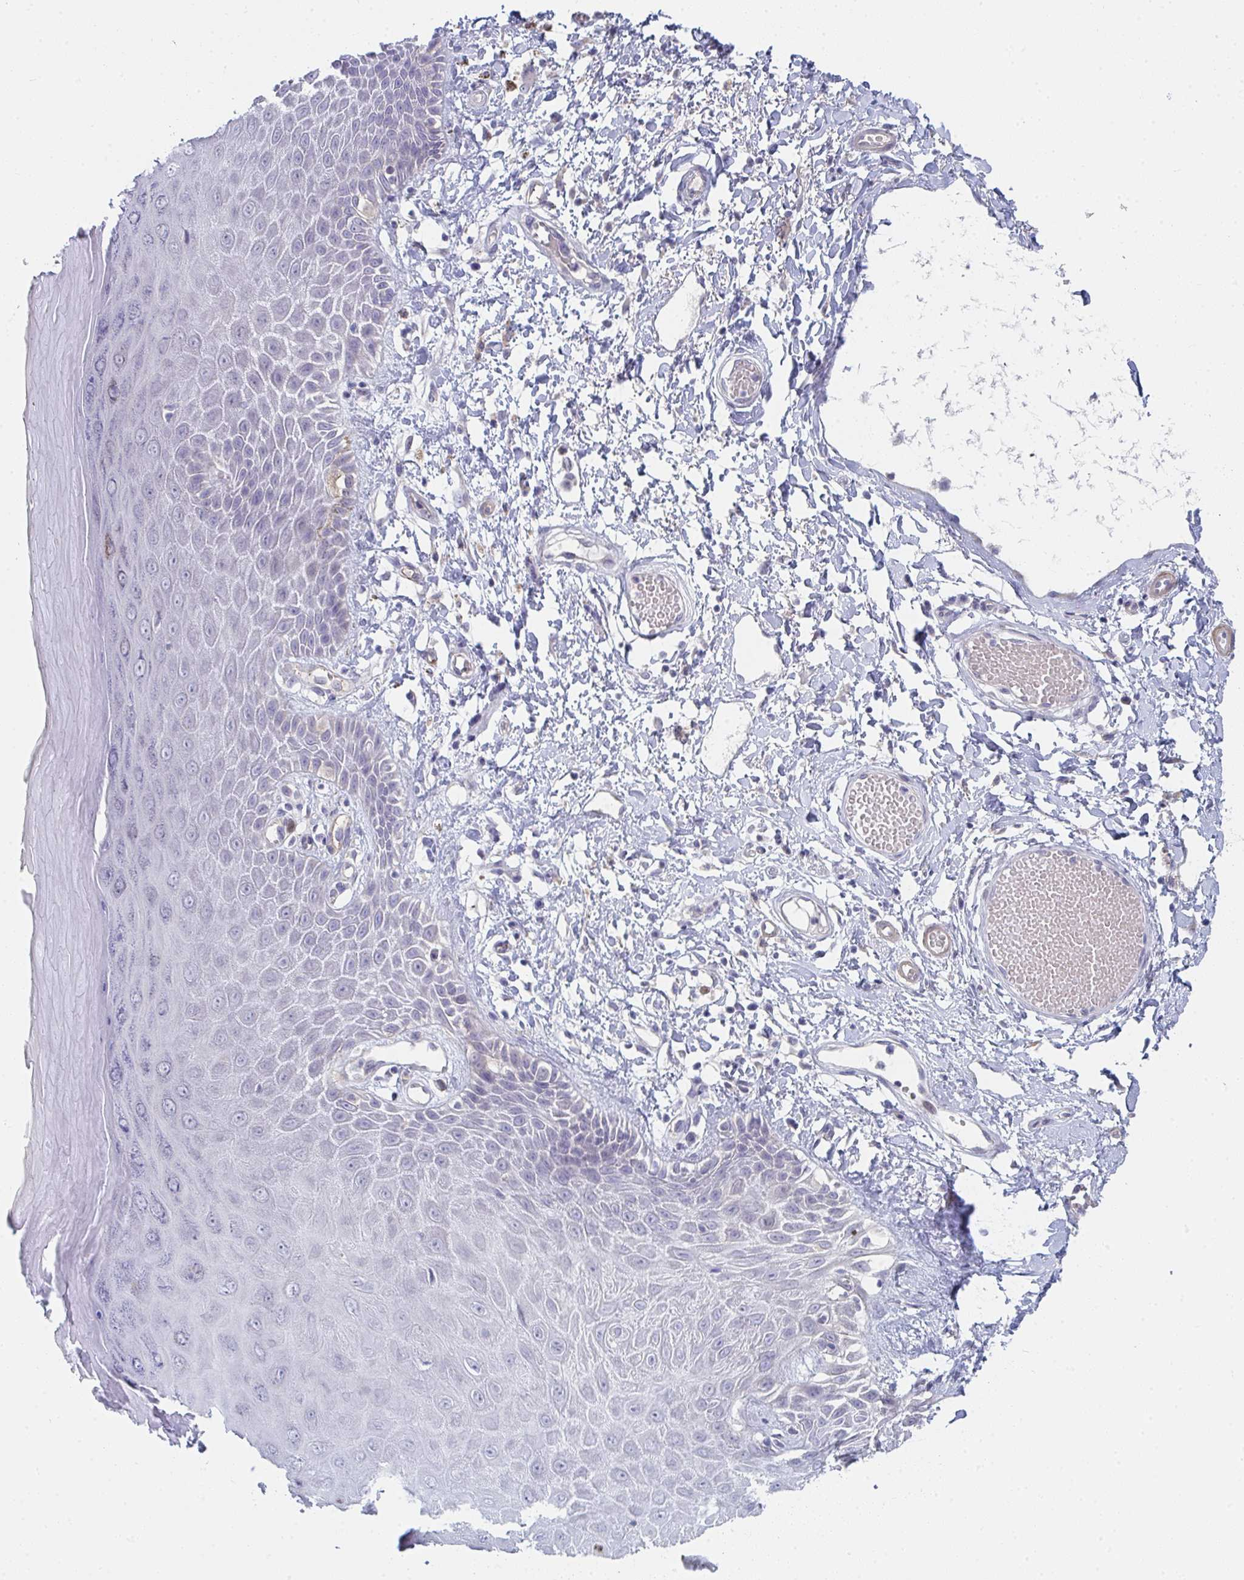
{"staining": {"intensity": "negative", "quantity": "none", "location": "none"}, "tissue": "skin", "cell_type": "Epidermal cells", "image_type": "normal", "snomed": [{"axis": "morphology", "description": "Normal tissue, NOS"}, {"axis": "topography", "description": "Anal"}, {"axis": "topography", "description": "Peripheral nerve tissue"}], "caption": "Human skin stained for a protein using IHC exhibits no expression in epidermal cells.", "gene": "VWDE", "patient": {"sex": "male", "age": 78}}